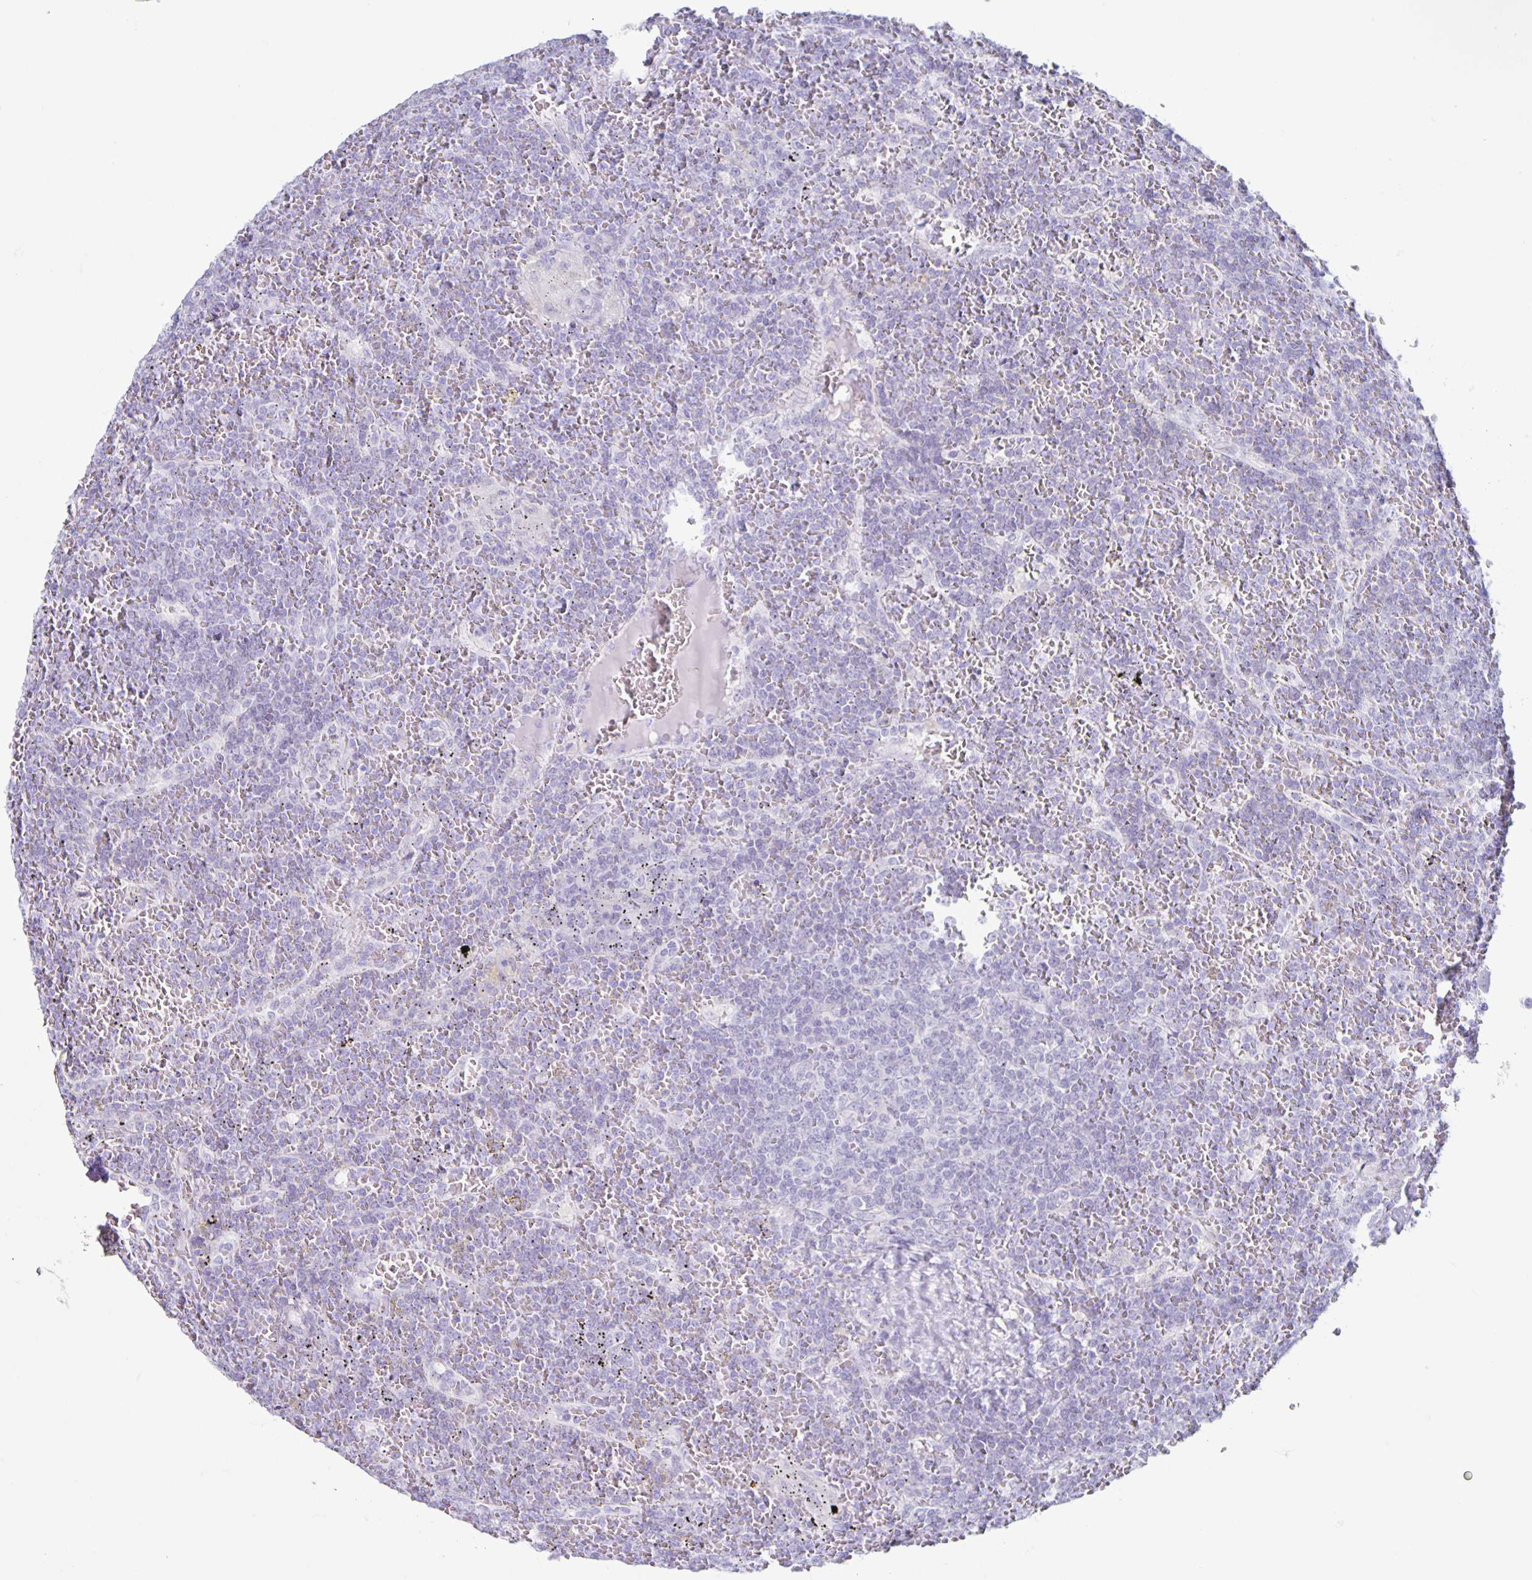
{"staining": {"intensity": "negative", "quantity": "none", "location": "none"}, "tissue": "lymphoma", "cell_type": "Tumor cells", "image_type": "cancer", "snomed": [{"axis": "morphology", "description": "Malignant lymphoma, non-Hodgkin's type, Low grade"}, {"axis": "topography", "description": "Spleen"}], "caption": "Tumor cells are negative for protein expression in human lymphoma.", "gene": "CT45A5", "patient": {"sex": "female", "age": 19}}